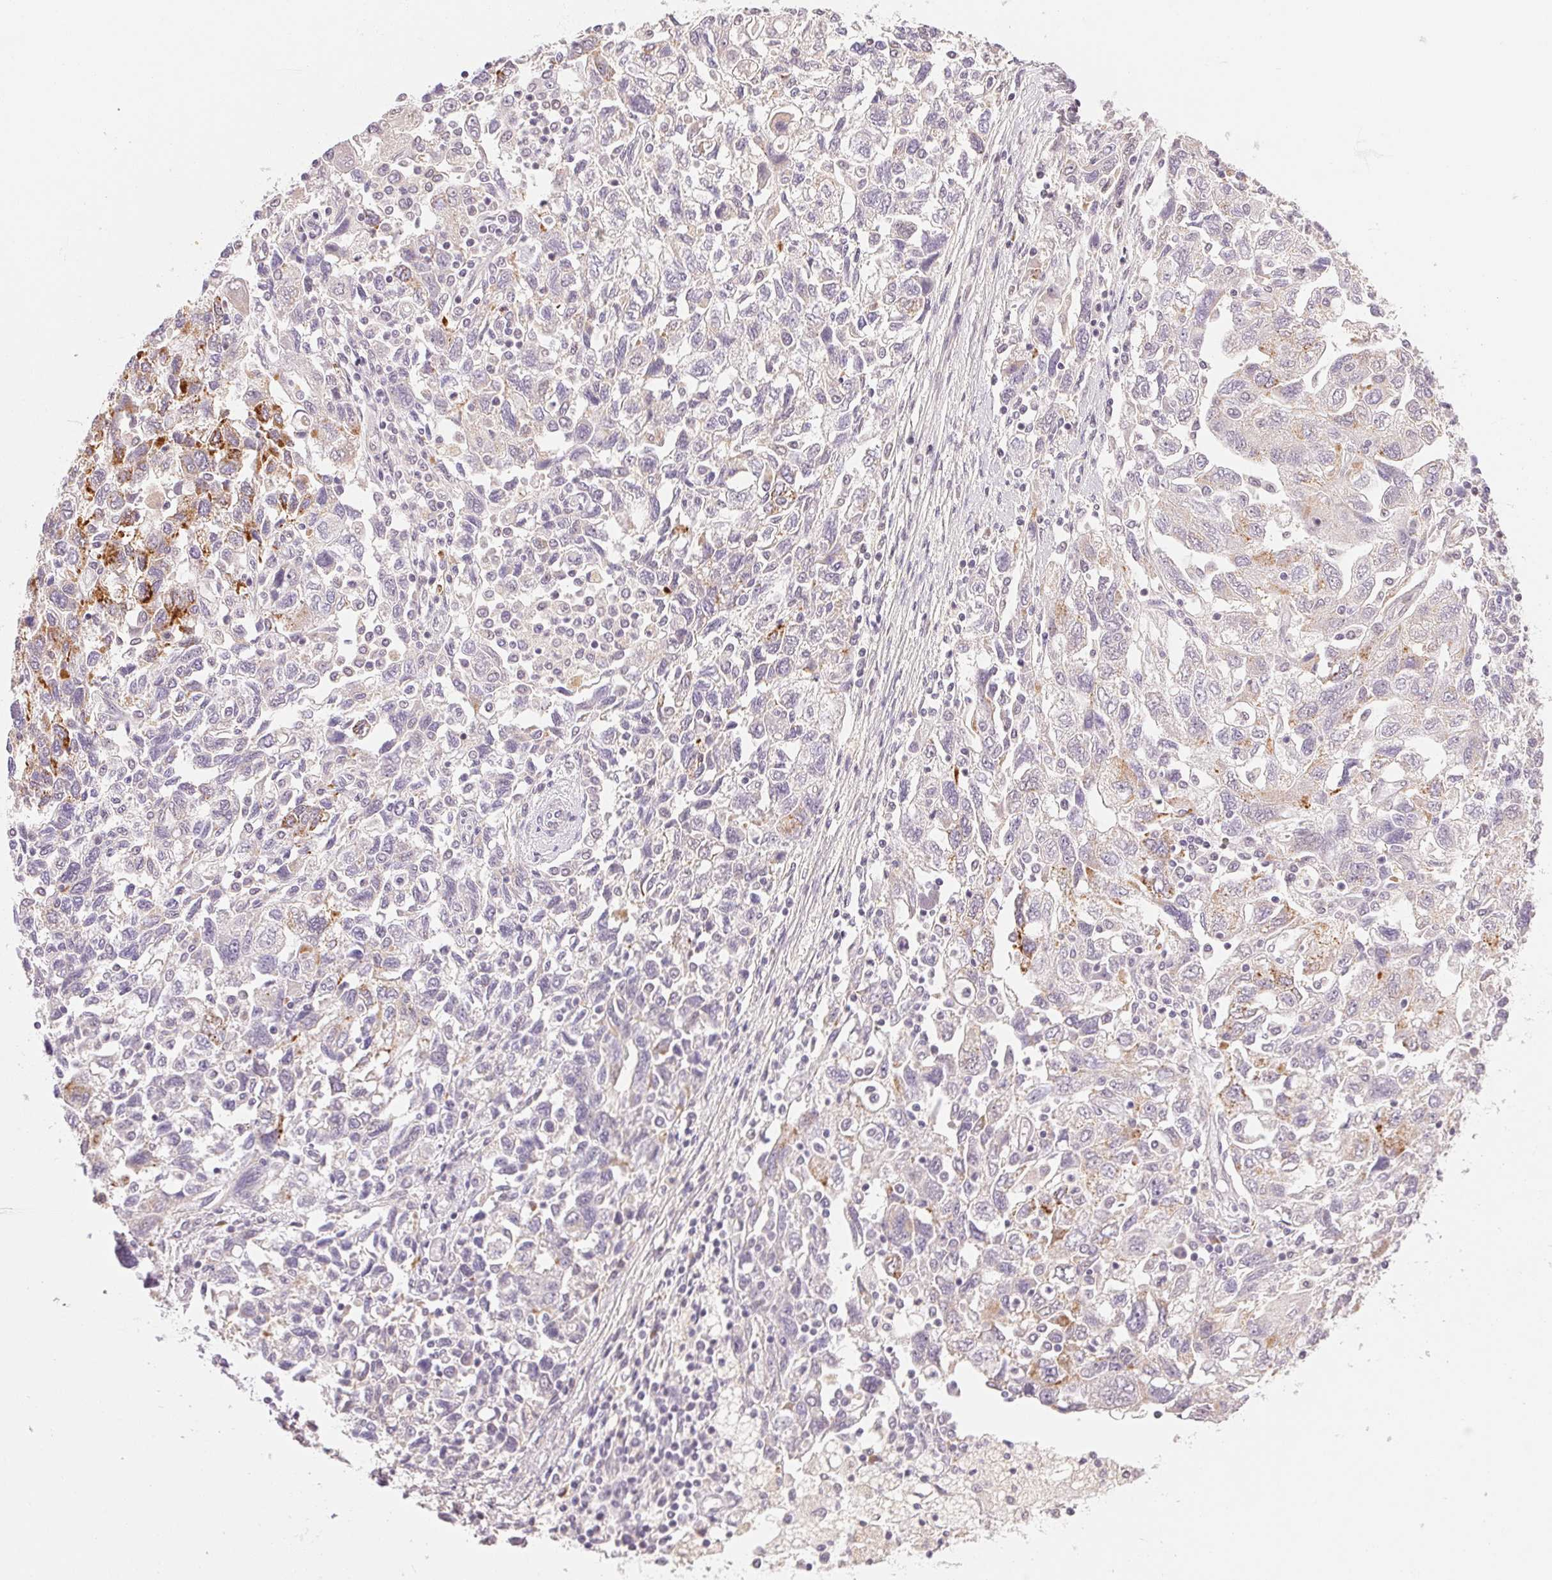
{"staining": {"intensity": "negative", "quantity": "none", "location": "none"}, "tissue": "ovarian cancer", "cell_type": "Tumor cells", "image_type": "cancer", "snomed": [{"axis": "morphology", "description": "Carcinoma, NOS"}, {"axis": "morphology", "description": "Cystadenocarcinoma, serous, NOS"}, {"axis": "topography", "description": "Ovary"}], "caption": "Immunohistochemistry of human ovarian cancer (carcinoma) demonstrates no staining in tumor cells. (DAB (3,3'-diaminobenzidine) immunohistochemistry visualized using brightfield microscopy, high magnification).", "gene": "FNDC4", "patient": {"sex": "female", "age": 69}}